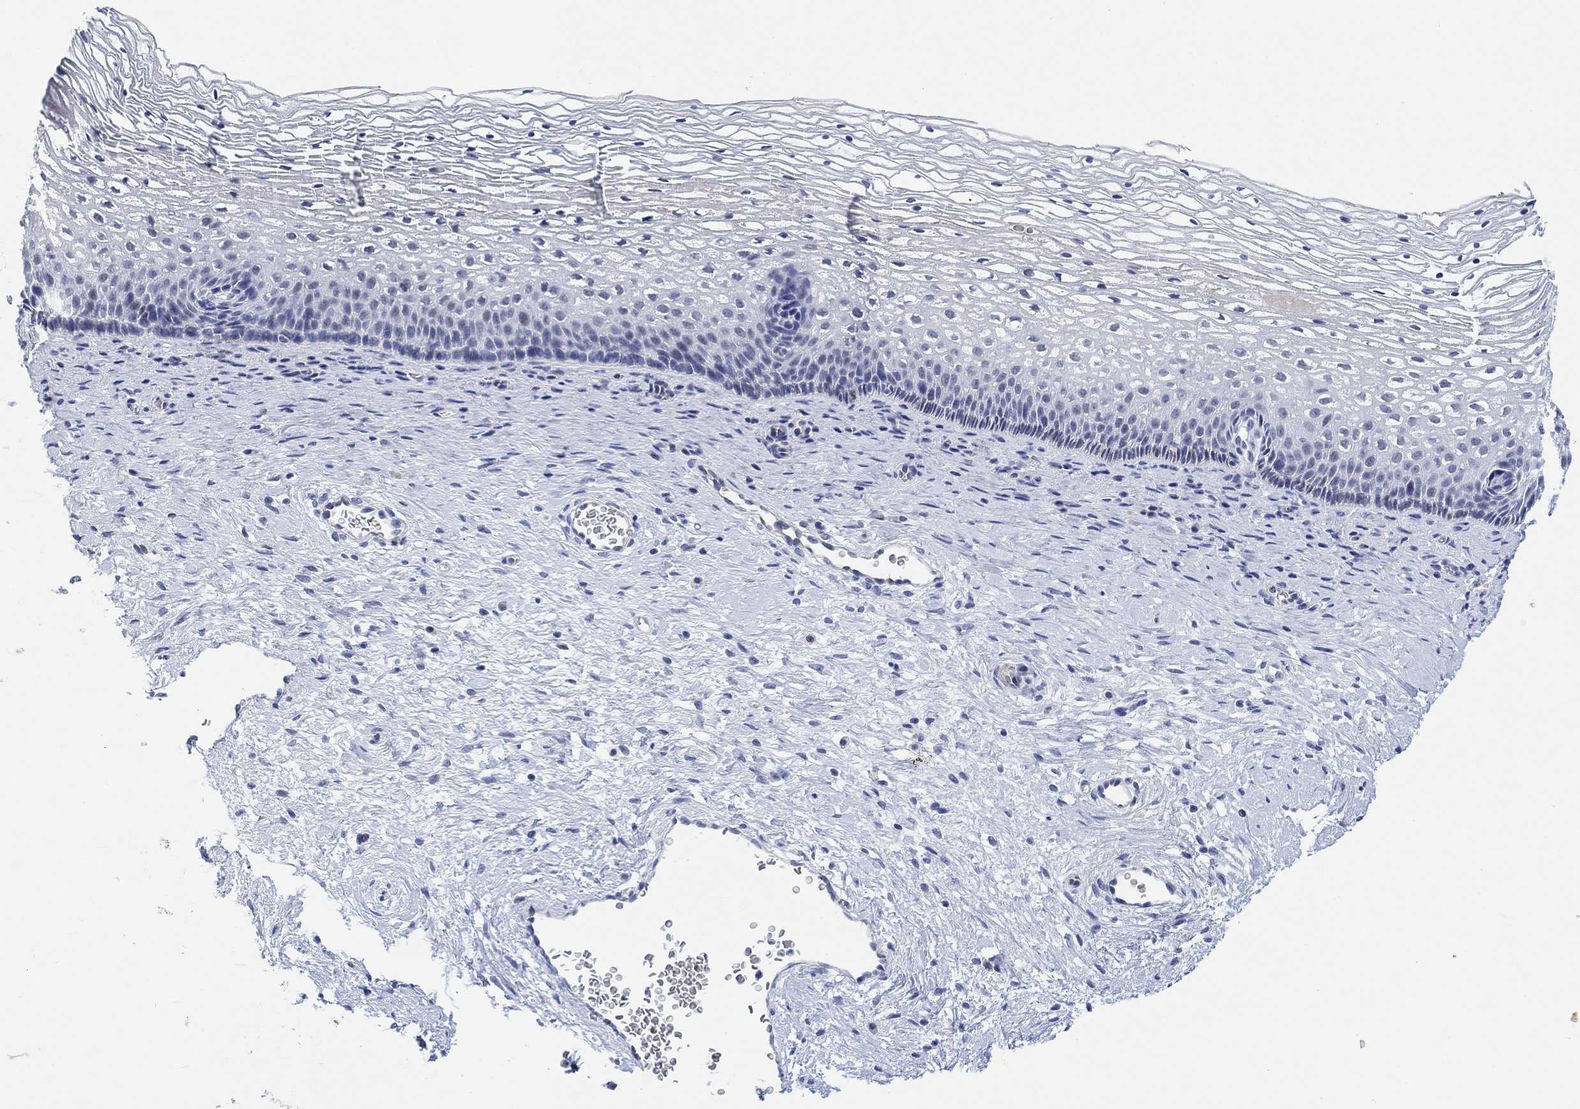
{"staining": {"intensity": "negative", "quantity": "none", "location": "none"}, "tissue": "cervix", "cell_type": "Glandular cells", "image_type": "normal", "snomed": [{"axis": "morphology", "description": "Normal tissue, NOS"}, {"axis": "topography", "description": "Cervix"}], "caption": "Human cervix stained for a protein using IHC shows no positivity in glandular cells.", "gene": "PAX6", "patient": {"sex": "female", "age": 34}}